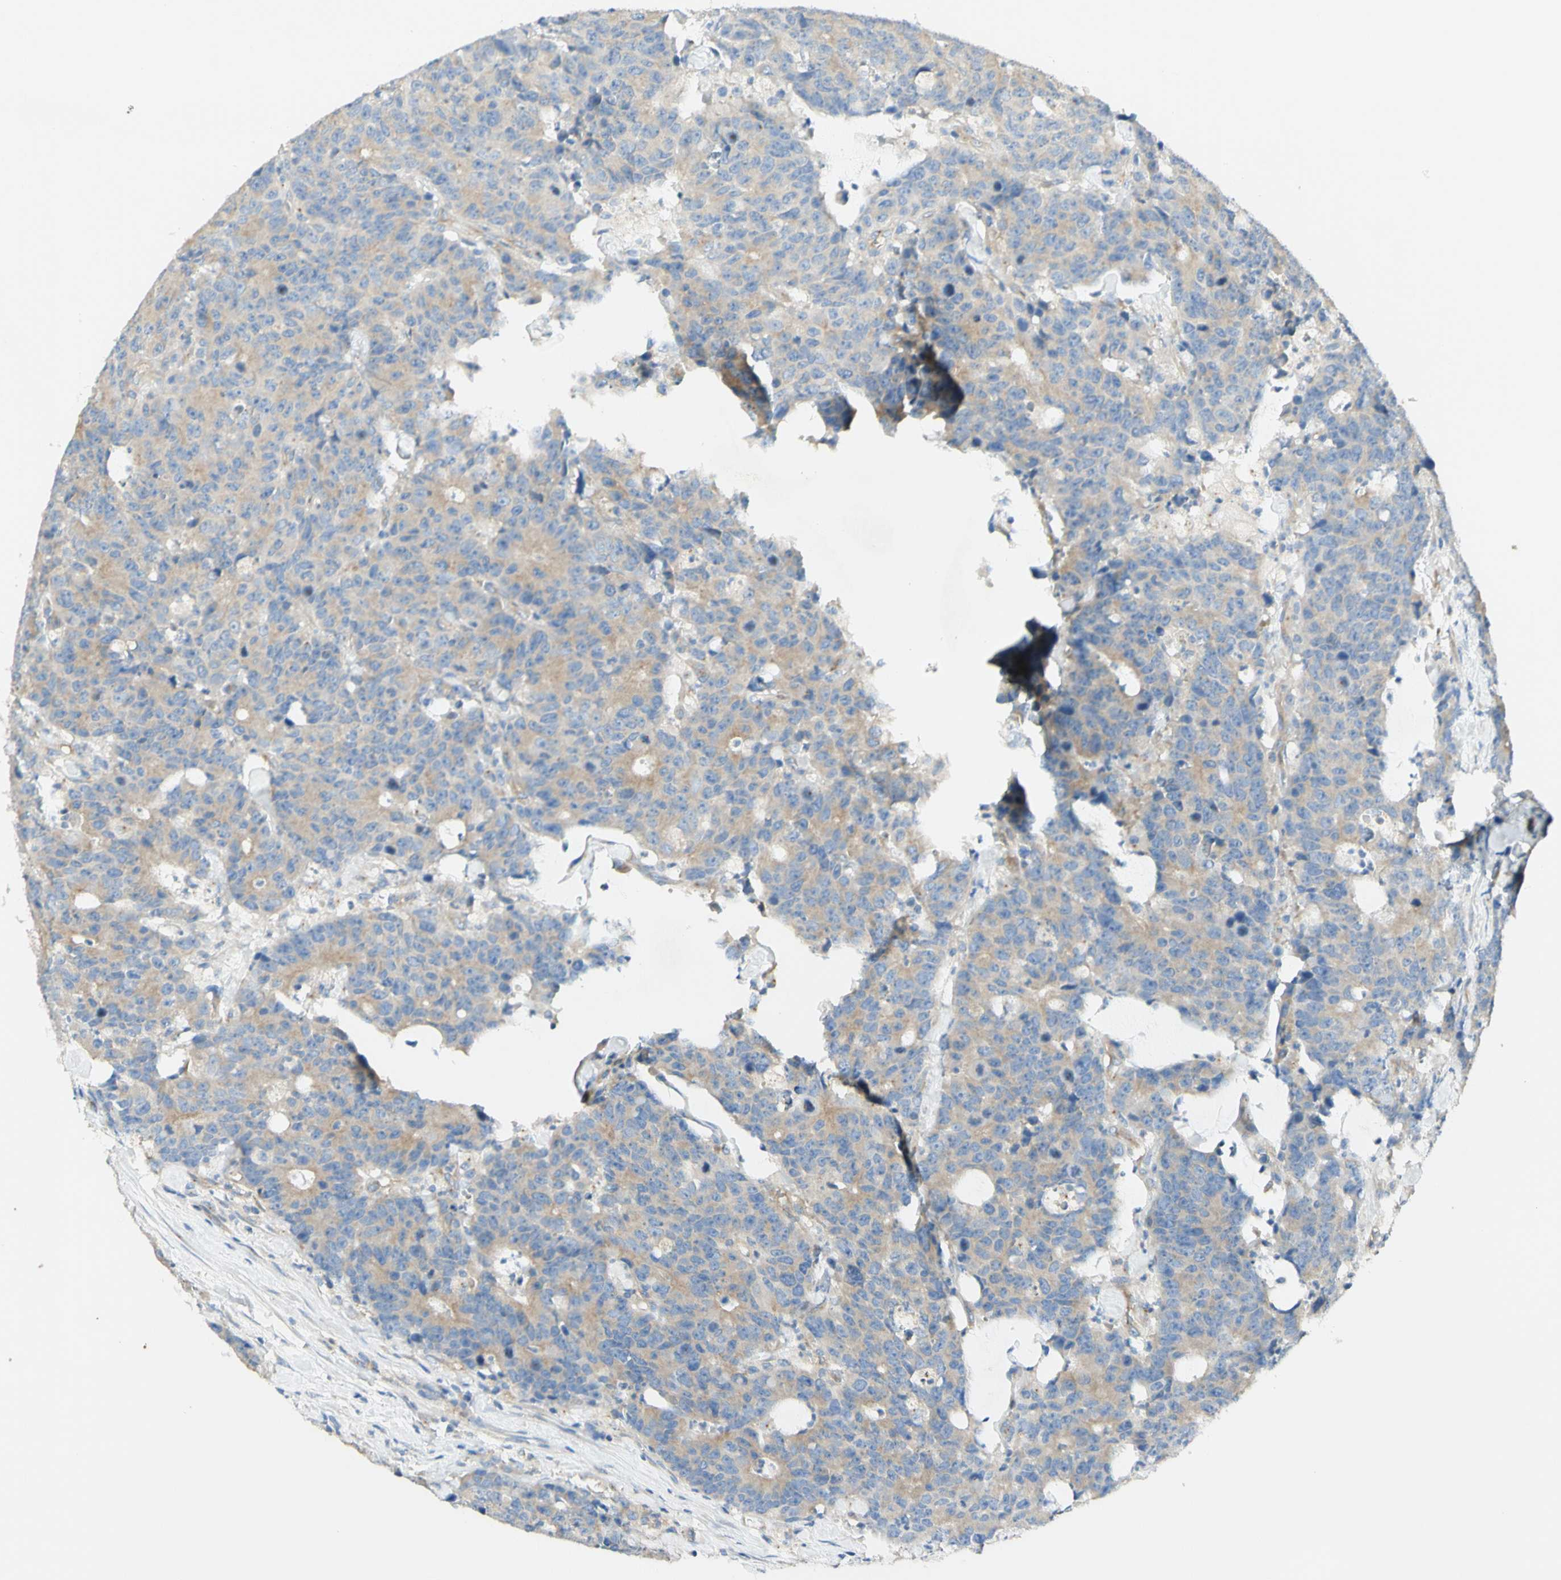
{"staining": {"intensity": "weak", "quantity": "<25%", "location": "cytoplasmic/membranous"}, "tissue": "colorectal cancer", "cell_type": "Tumor cells", "image_type": "cancer", "snomed": [{"axis": "morphology", "description": "Adenocarcinoma, NOS"}, {"axis": "topography", "description": "Colon"}], "caption": "Image shows no protein staining in tumor cells of colorectal cancer tissue.", "gene": "DYNC1H1", "patient": {"sex": "female", "age": 86}}